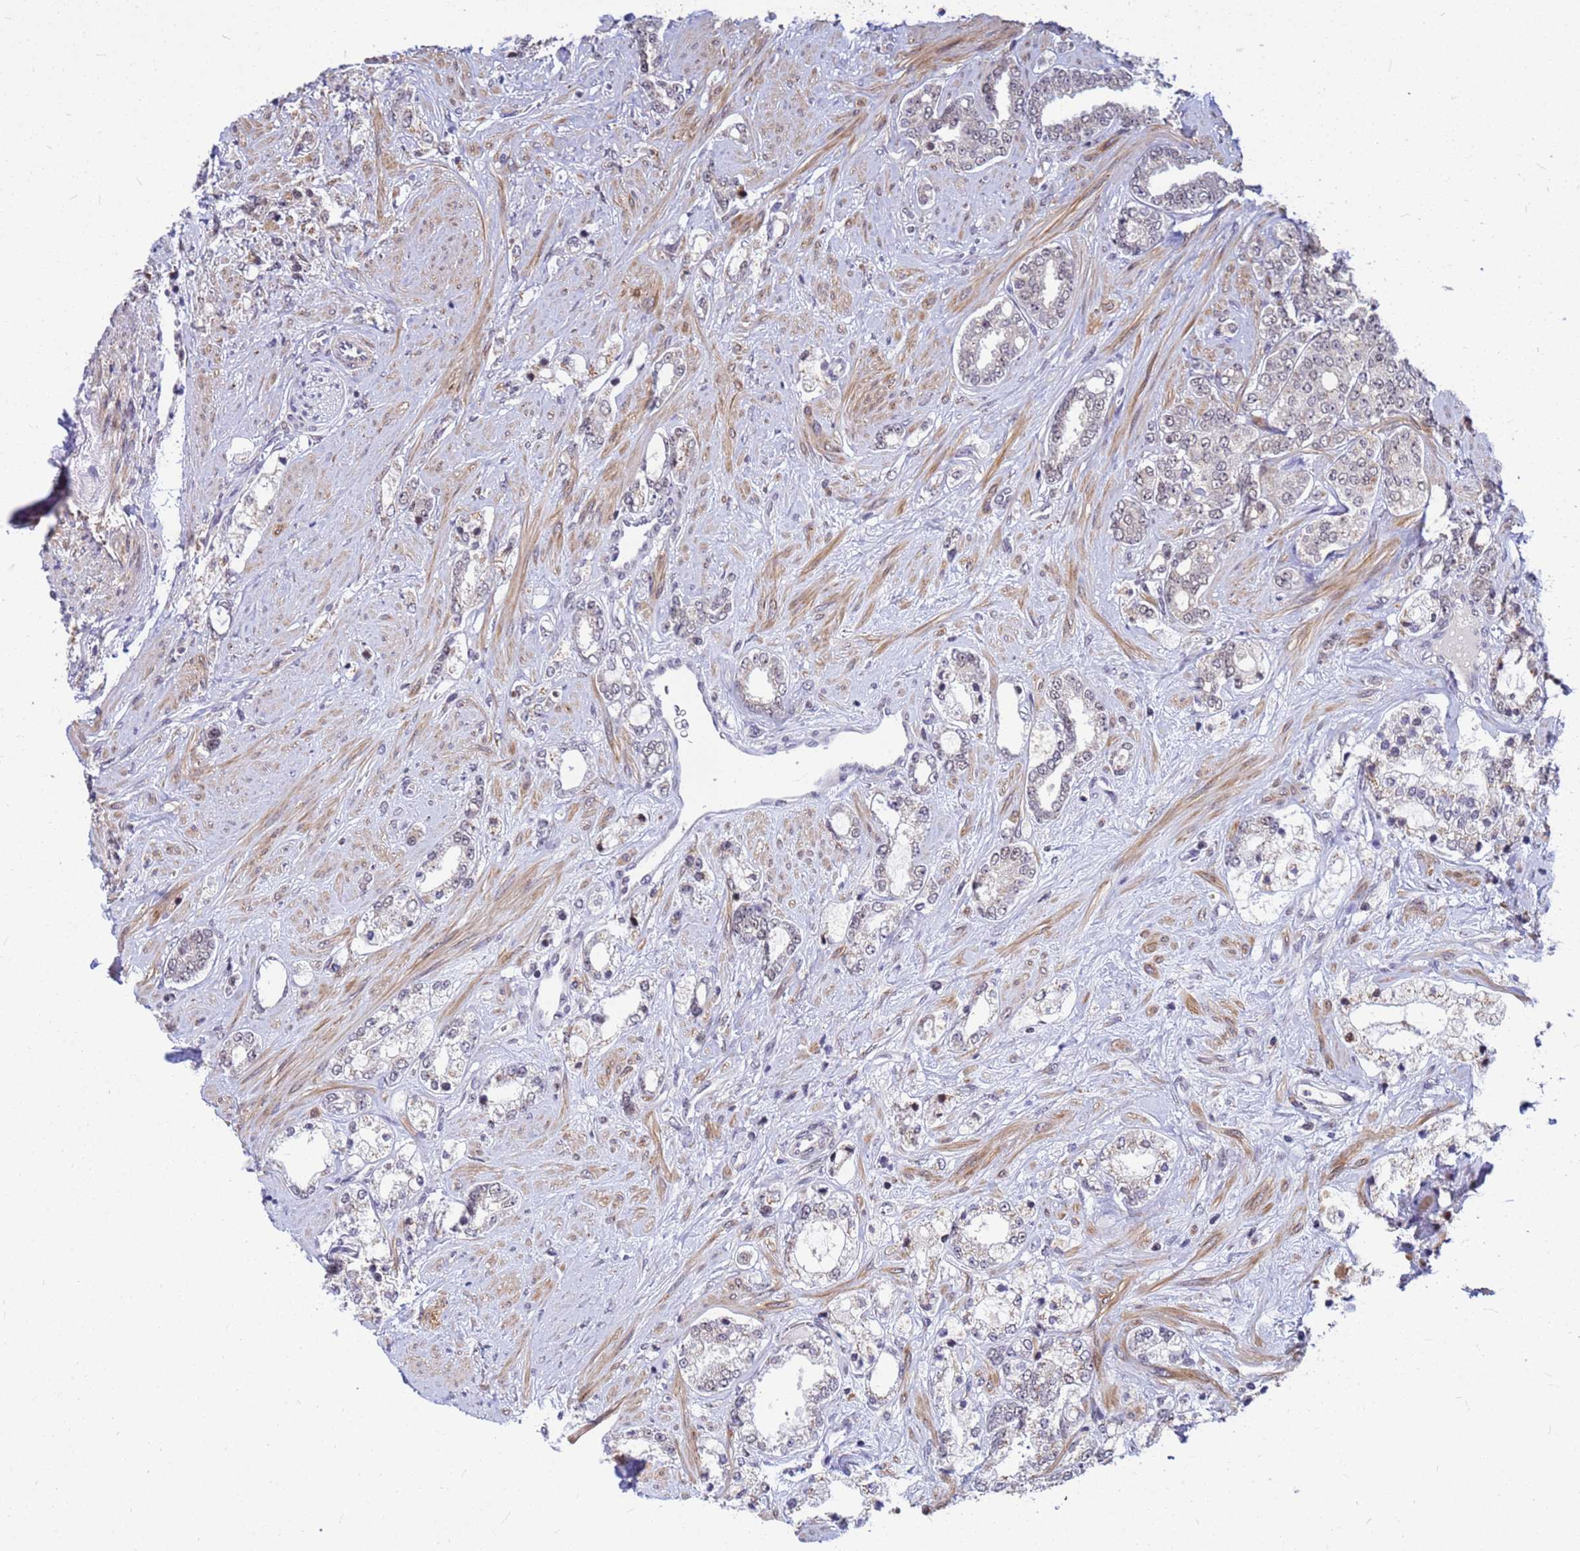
{"staining": {"intensity": "moderate", "quantity": "25%-75%", "location": "nuclear"}, "tissue": "prostate cancer", "cell_type": "Tumor cells", "image_type": "cancer", "snomed": [{"axis": "morphology", "description": "Adenocarcinoma, High grade"}, {"axis": "topography", "description": "Prostate"}], "caption": "IHC histopathology image of neoplastic tissue: prostate cancer (high-grade adenocarcinoma) stained using immunohistochemistry exhibits medium levels of moderate protein expression localized specifically in the nuclear of tumor cells, appearing as a nuclear brown color.", "gene": "NCBP2", "patient": {"sex": "male", "age": 64}}